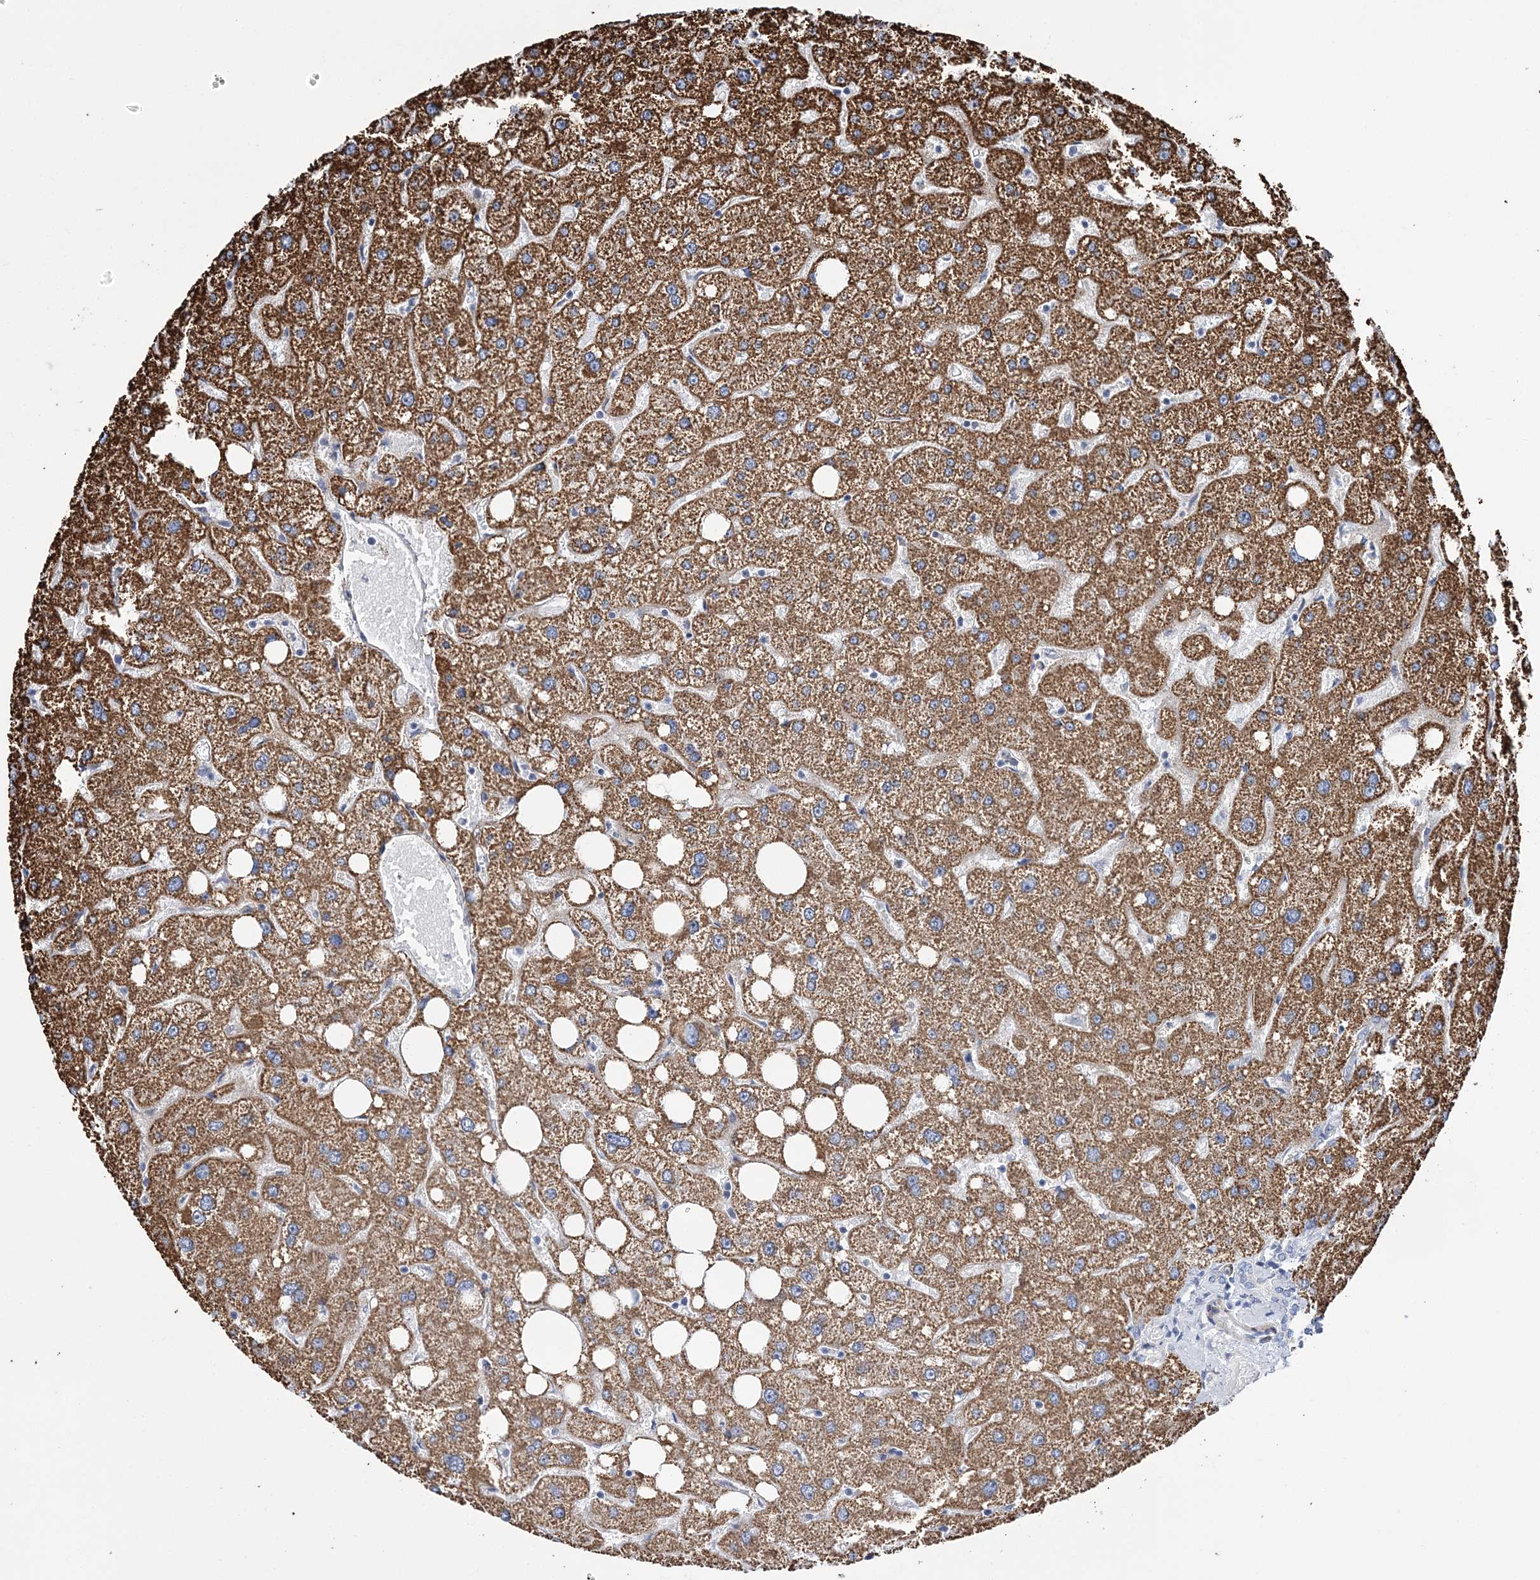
{"staining": {"intensity": "negative", "quantity": "none", "location": "none"}, "tissue": "liver", "cell_type": "Cholangiocytes", "image_type": "normal", "snomed": [{"axis": "morphology", "description": "Normal tissue, NOS"}, {"axis": "topography", "description": "Liver"}], "caption": "There is no significant expression in cholangiocytes of liver. The staining was performed using DAB to visualize the protein expression in brown, while the nuclei were stained in blue with hematoxylin (Magnification: 20x).", "gene": "ANO1", "patient": {"sex": "male", "age": 73}}